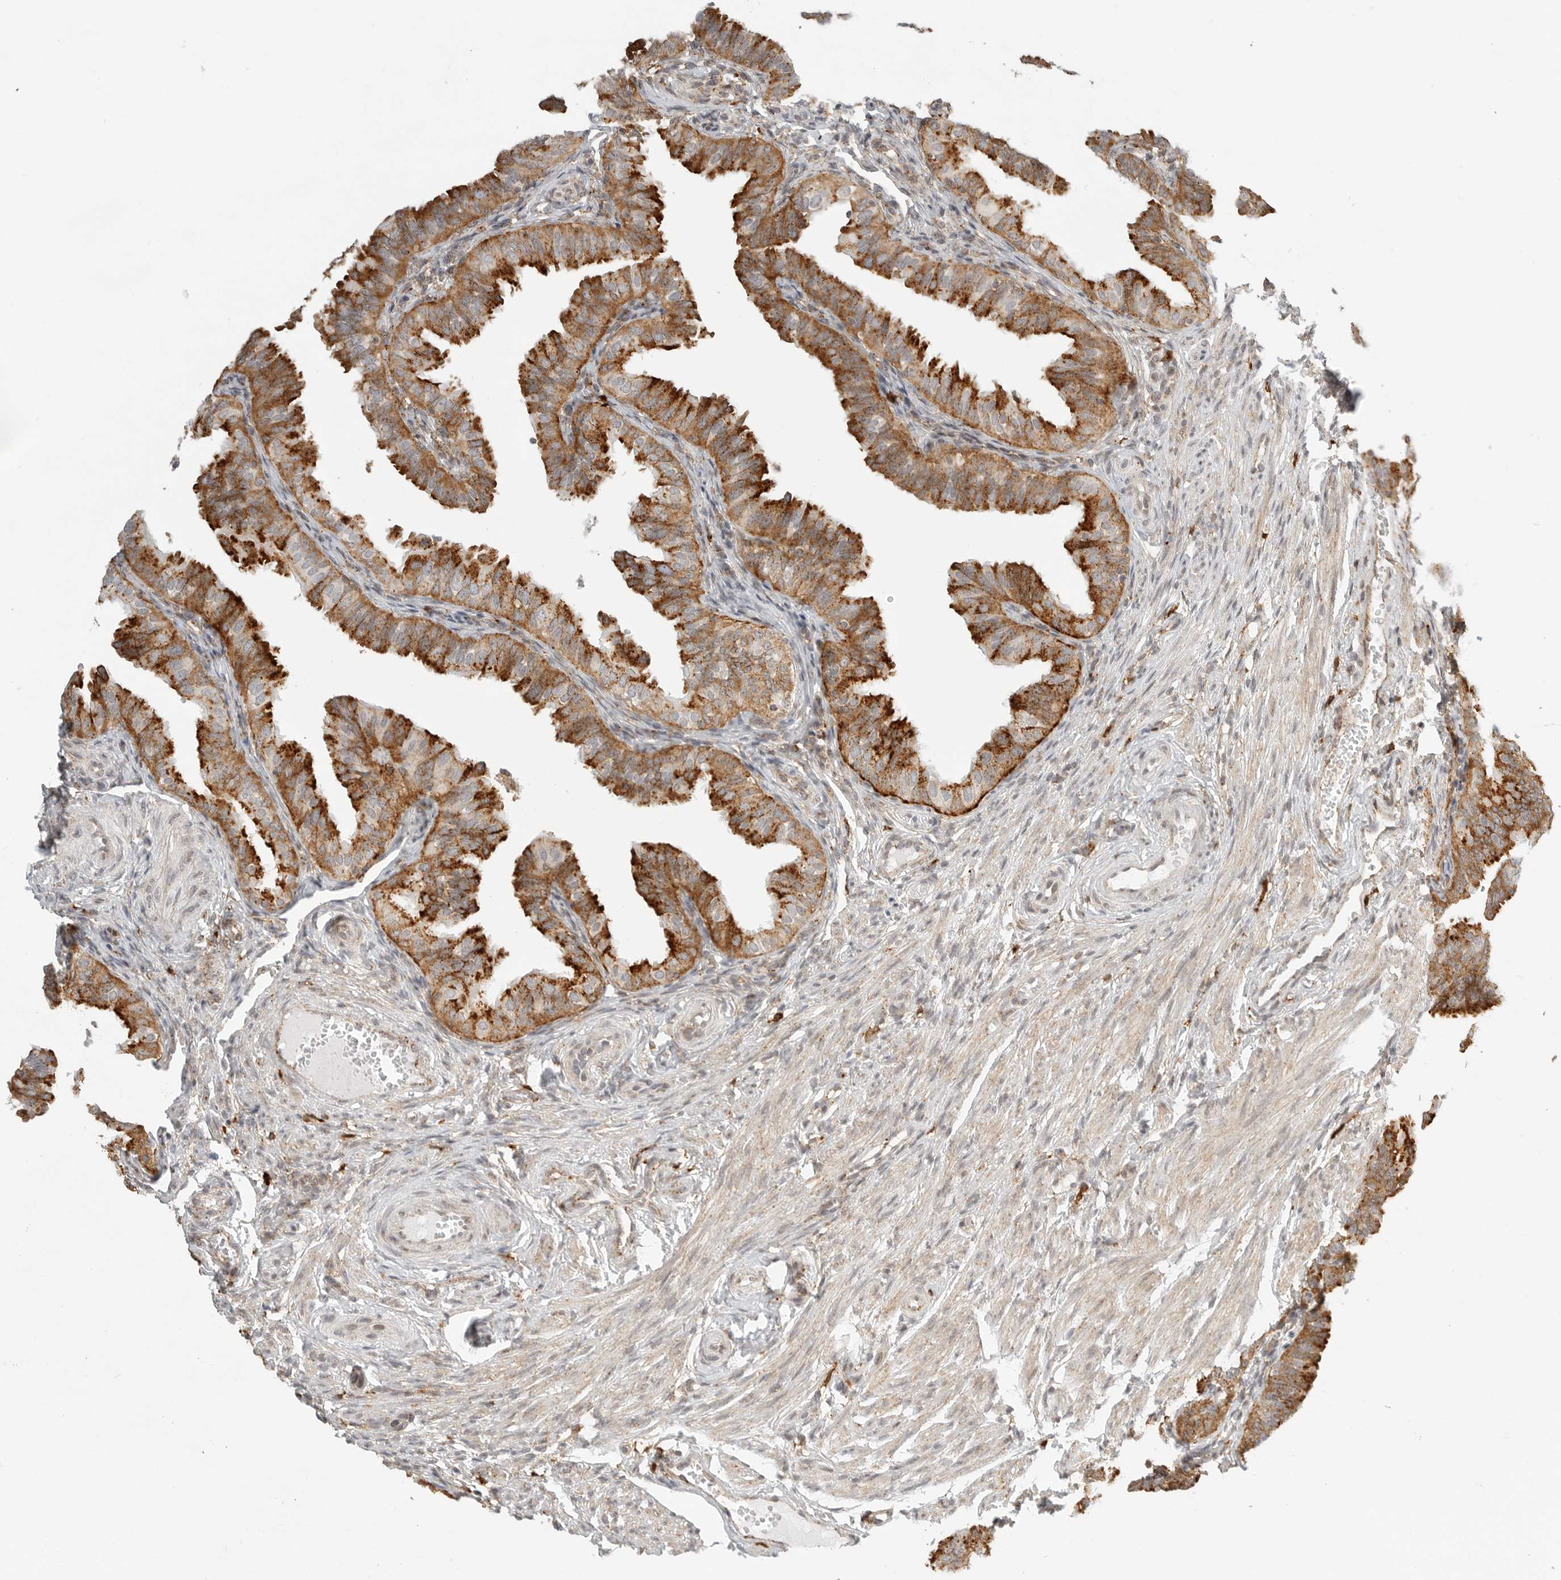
{"staining": {"intensity": "strong", "quantity": ">75%", "location": "cytoplasmic/membranous"}, "tissue": "fallopian tube", "cell_type": "Glandular cells", "image_type": "normal", "snomed": [{"axis": "morphology", "description": "Normal tissue, NOS"}, {"axis": "topography", "description": "Fallopian tube"}], "caption": "A brown stain labels strong cytoplasmic/membranous staining of a protein in glandular cells of normal human fallopian tube.", "gene": "IDUA", "patient": {"sex": "female", "age": 35}}